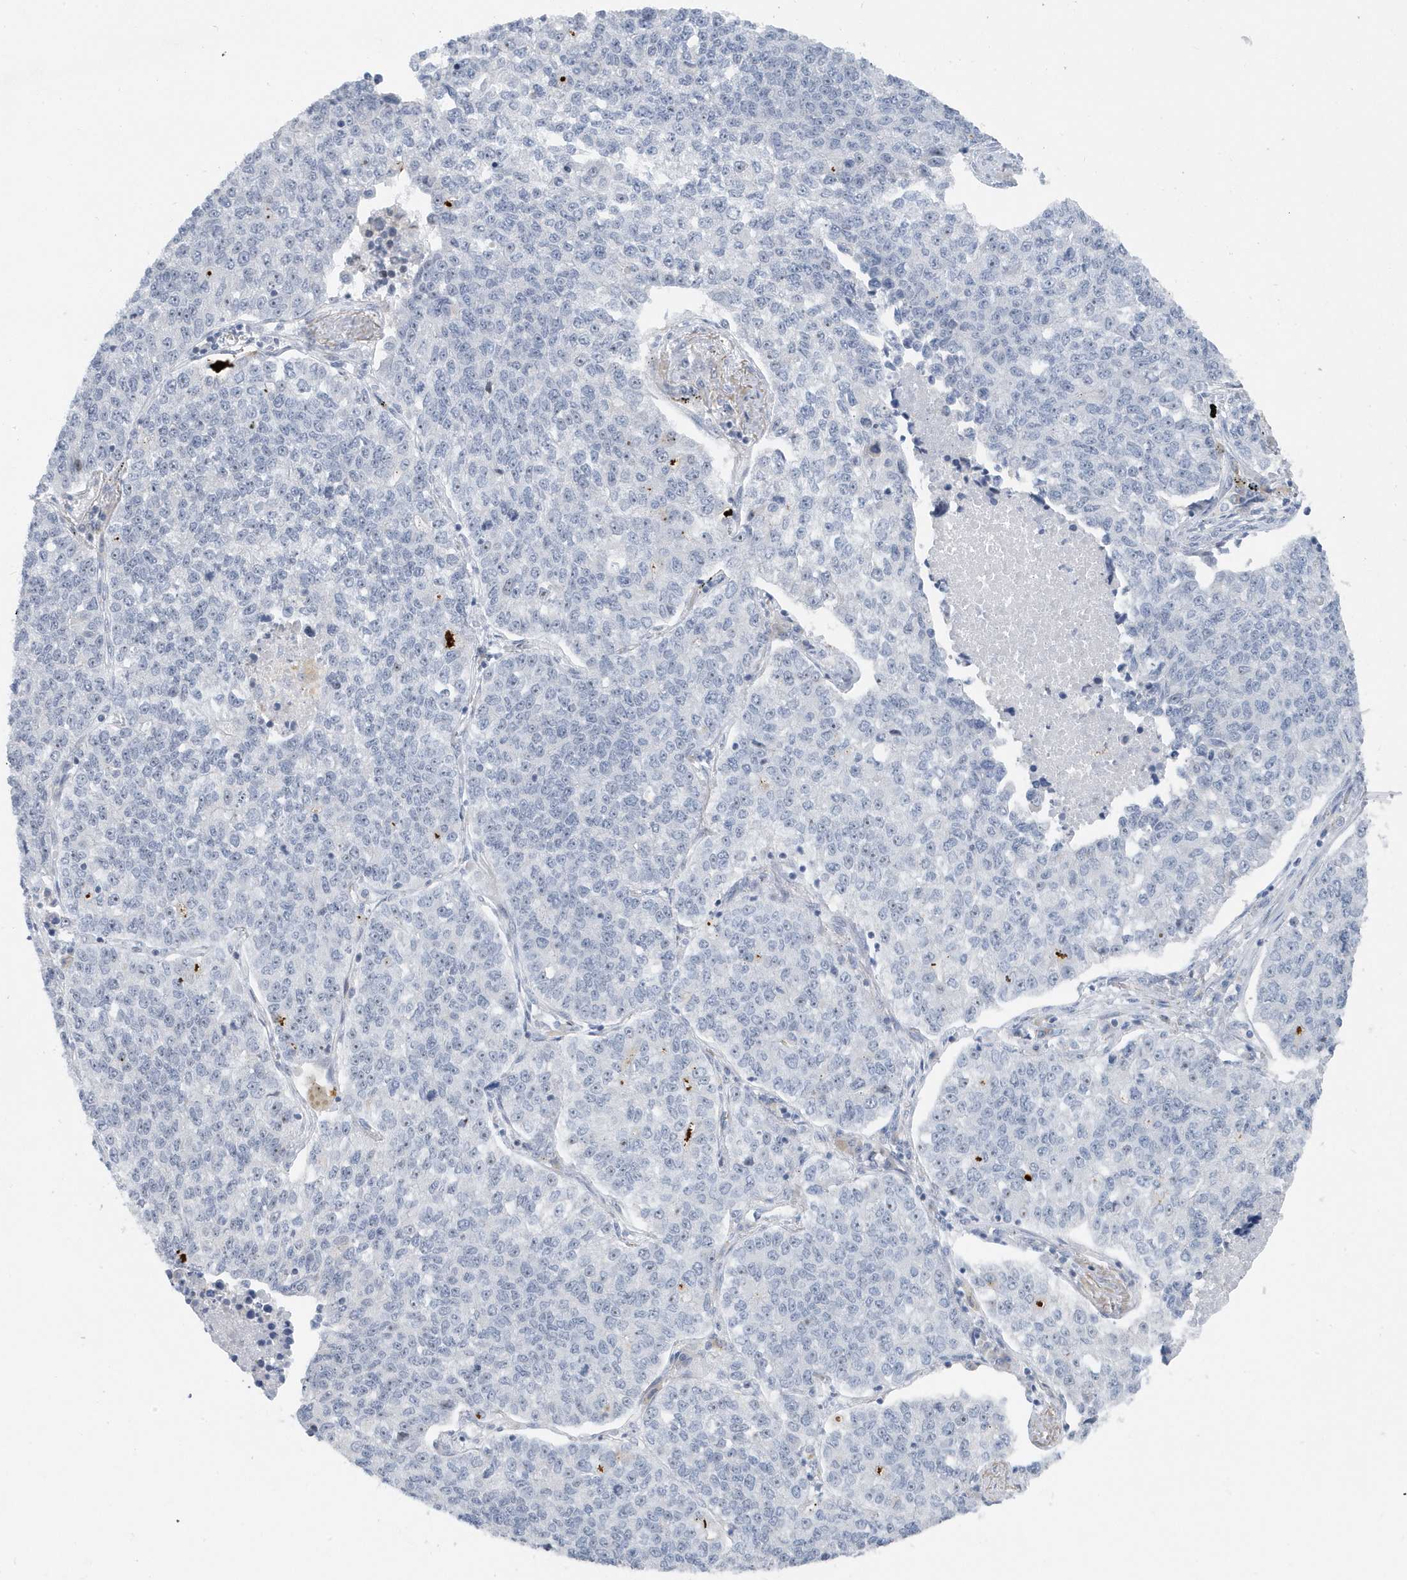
{"staining": {"intensity": "negative", "quantity": "none", "location": "none"}, "tissue": "lung cancer", "cell_type": "Tumor cells", "image_type": "cancer", "snomed": [{"axis": "morphology", "description": "Adenocarcinoma, NOS"}, {"axis": "topography", "description": "Lung"}], "caption": "Image shows no significant protein staining in tumor cells of lung cancer (adenocarcinoma). (Brightfield microscopy of DAB (3,3'-diaminobenzidine) immunohistochemistry (IHC) at high magnification).", "gene": "RPF2", "patient": {"sex": "male", "age": 49}}